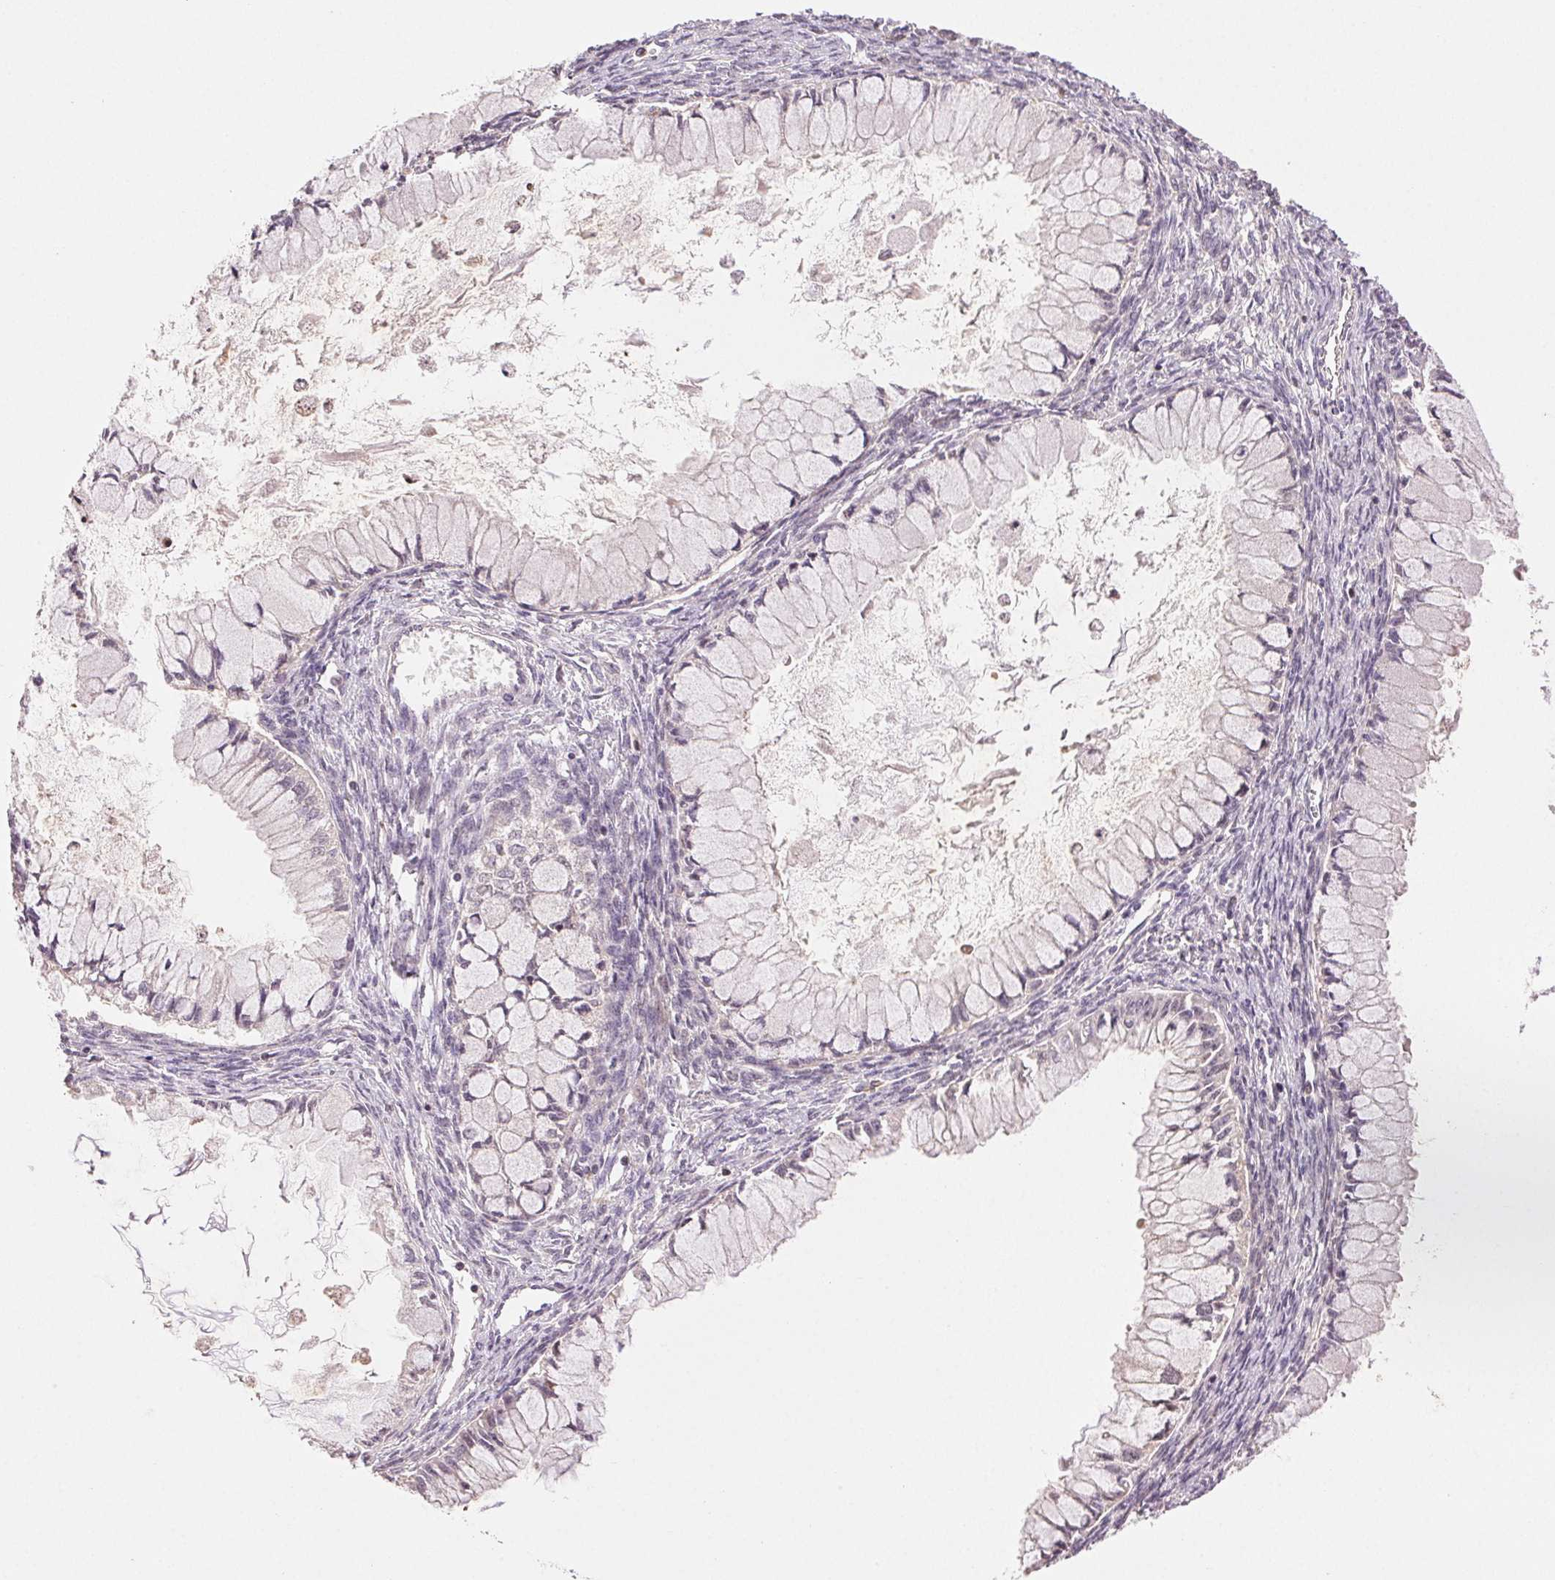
{"staining": {"intensity": "negative", "quantity": "none", "location": "none"}, "tissue": "ovarian cancer", "cell_type": "Tumor cells", "image_type": "cancer", "snomed": [{"axis": "morphology", "description": "Cystadenocarcinoma, mucinous, NOS"}, {"axis": "topography", "description": "Ovary"}], "caption": "Tumor cells show no significant protein expression in ovarian cancer (mucinous cystadenocarcinoma).", "gene": "TMEM253", "patient": {"sex": "female", "age": 34}}